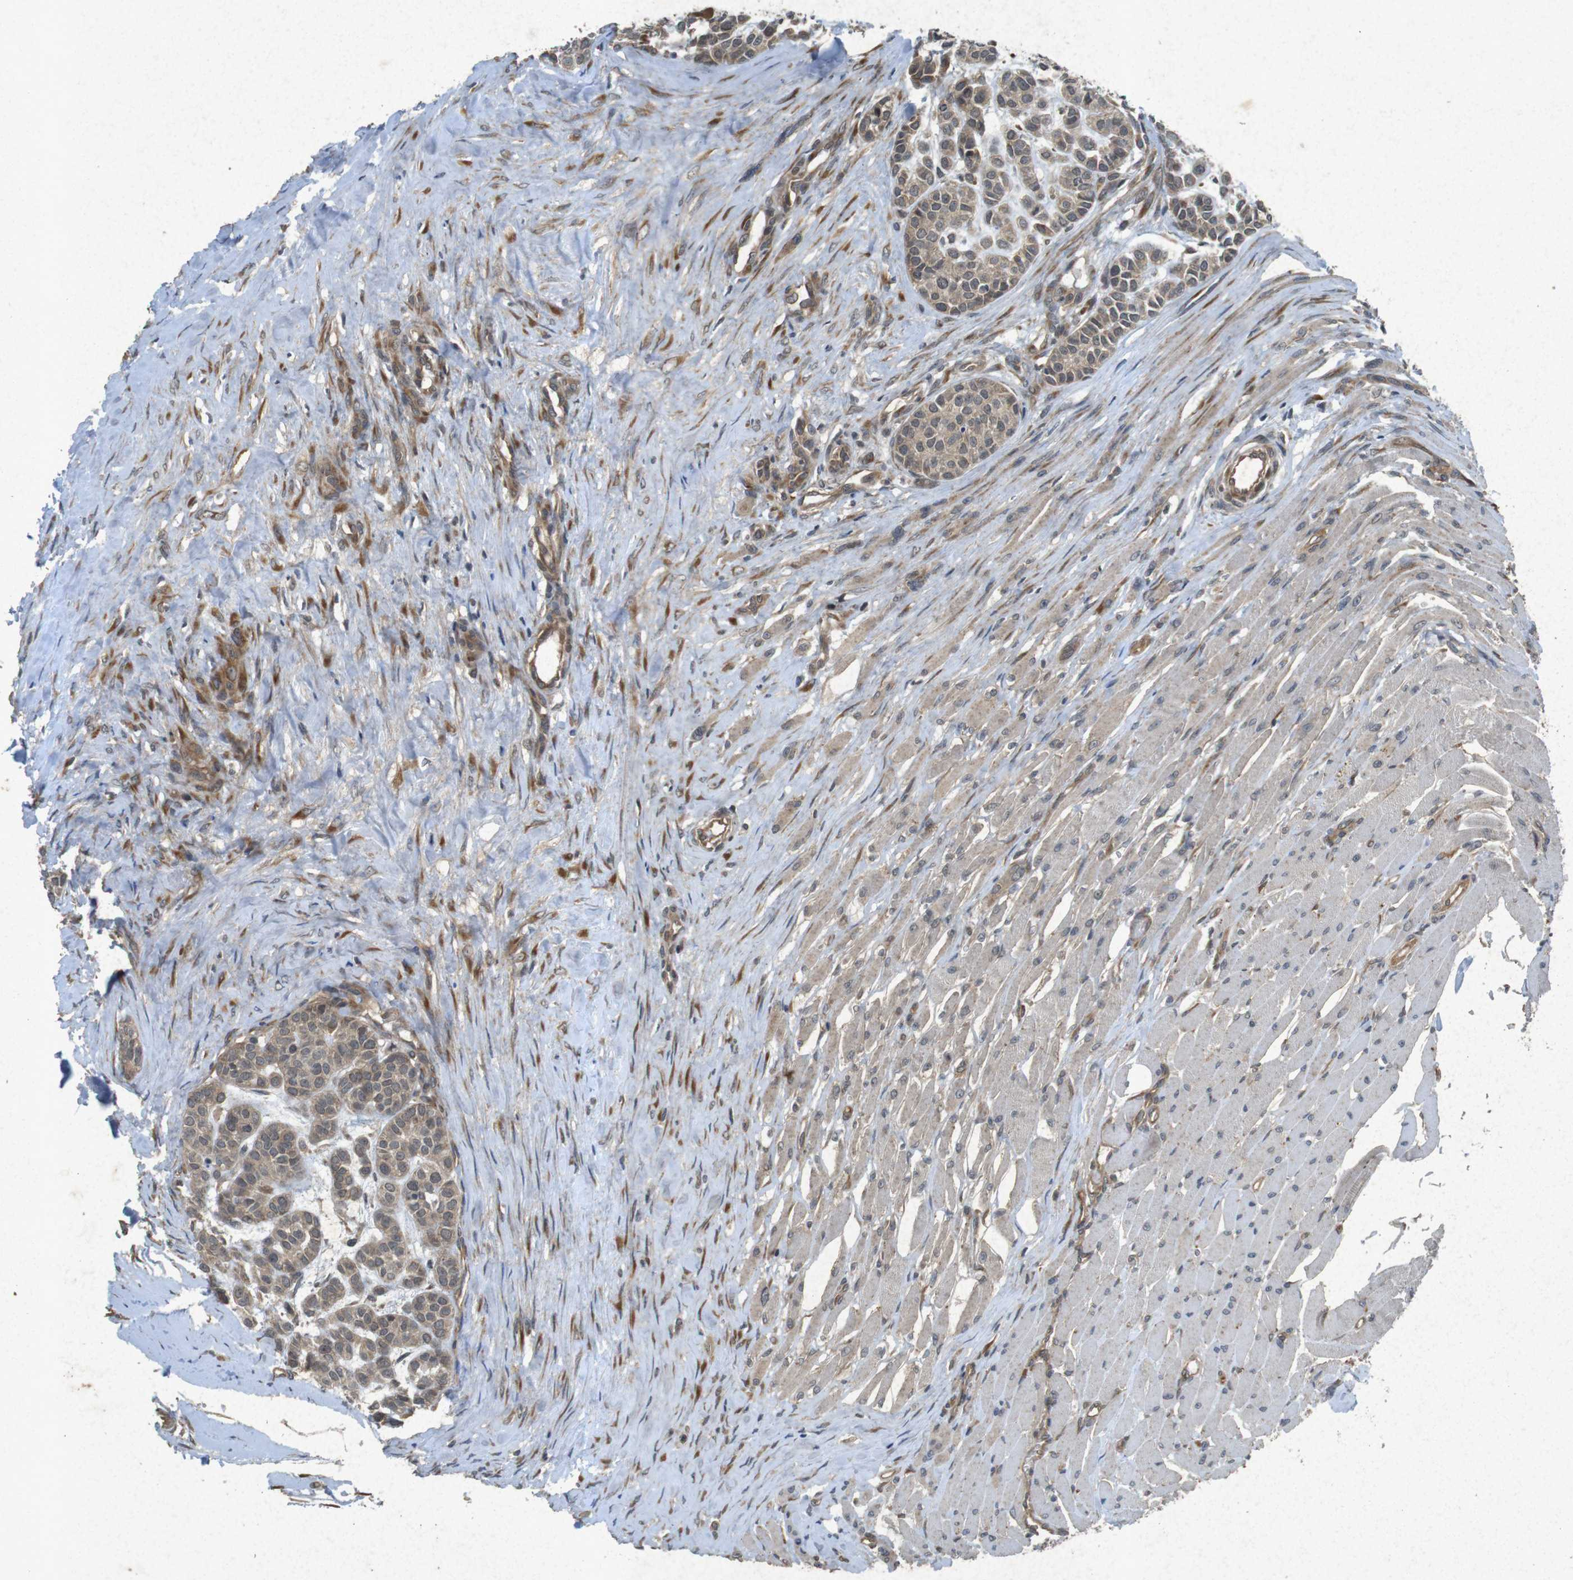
{"staining": {"intensity": "moderate", "quantity": ">75%", "location": "cytoplasmic/membranous"}, "tissue": "head and neck cancer", "cell_type": "Tumor cells", "image_type": "cancer", "snomed": [{"axis": "morphology", "description": "Adenocarcinoma, NOS"}, {"axis": "morphology", "description": "Adenoma, NOS"}, {"axis": "topography", "description": "Head-Neck"}], "caption": "About >75% of tumor cells in human head and neck adenoma exhibit moderate cytoplasmic/membranous protein expression as visualized by brown immunohistochemical staining.", "gene": "FLCN", "patient": {"sex": "female", "age": 55}}